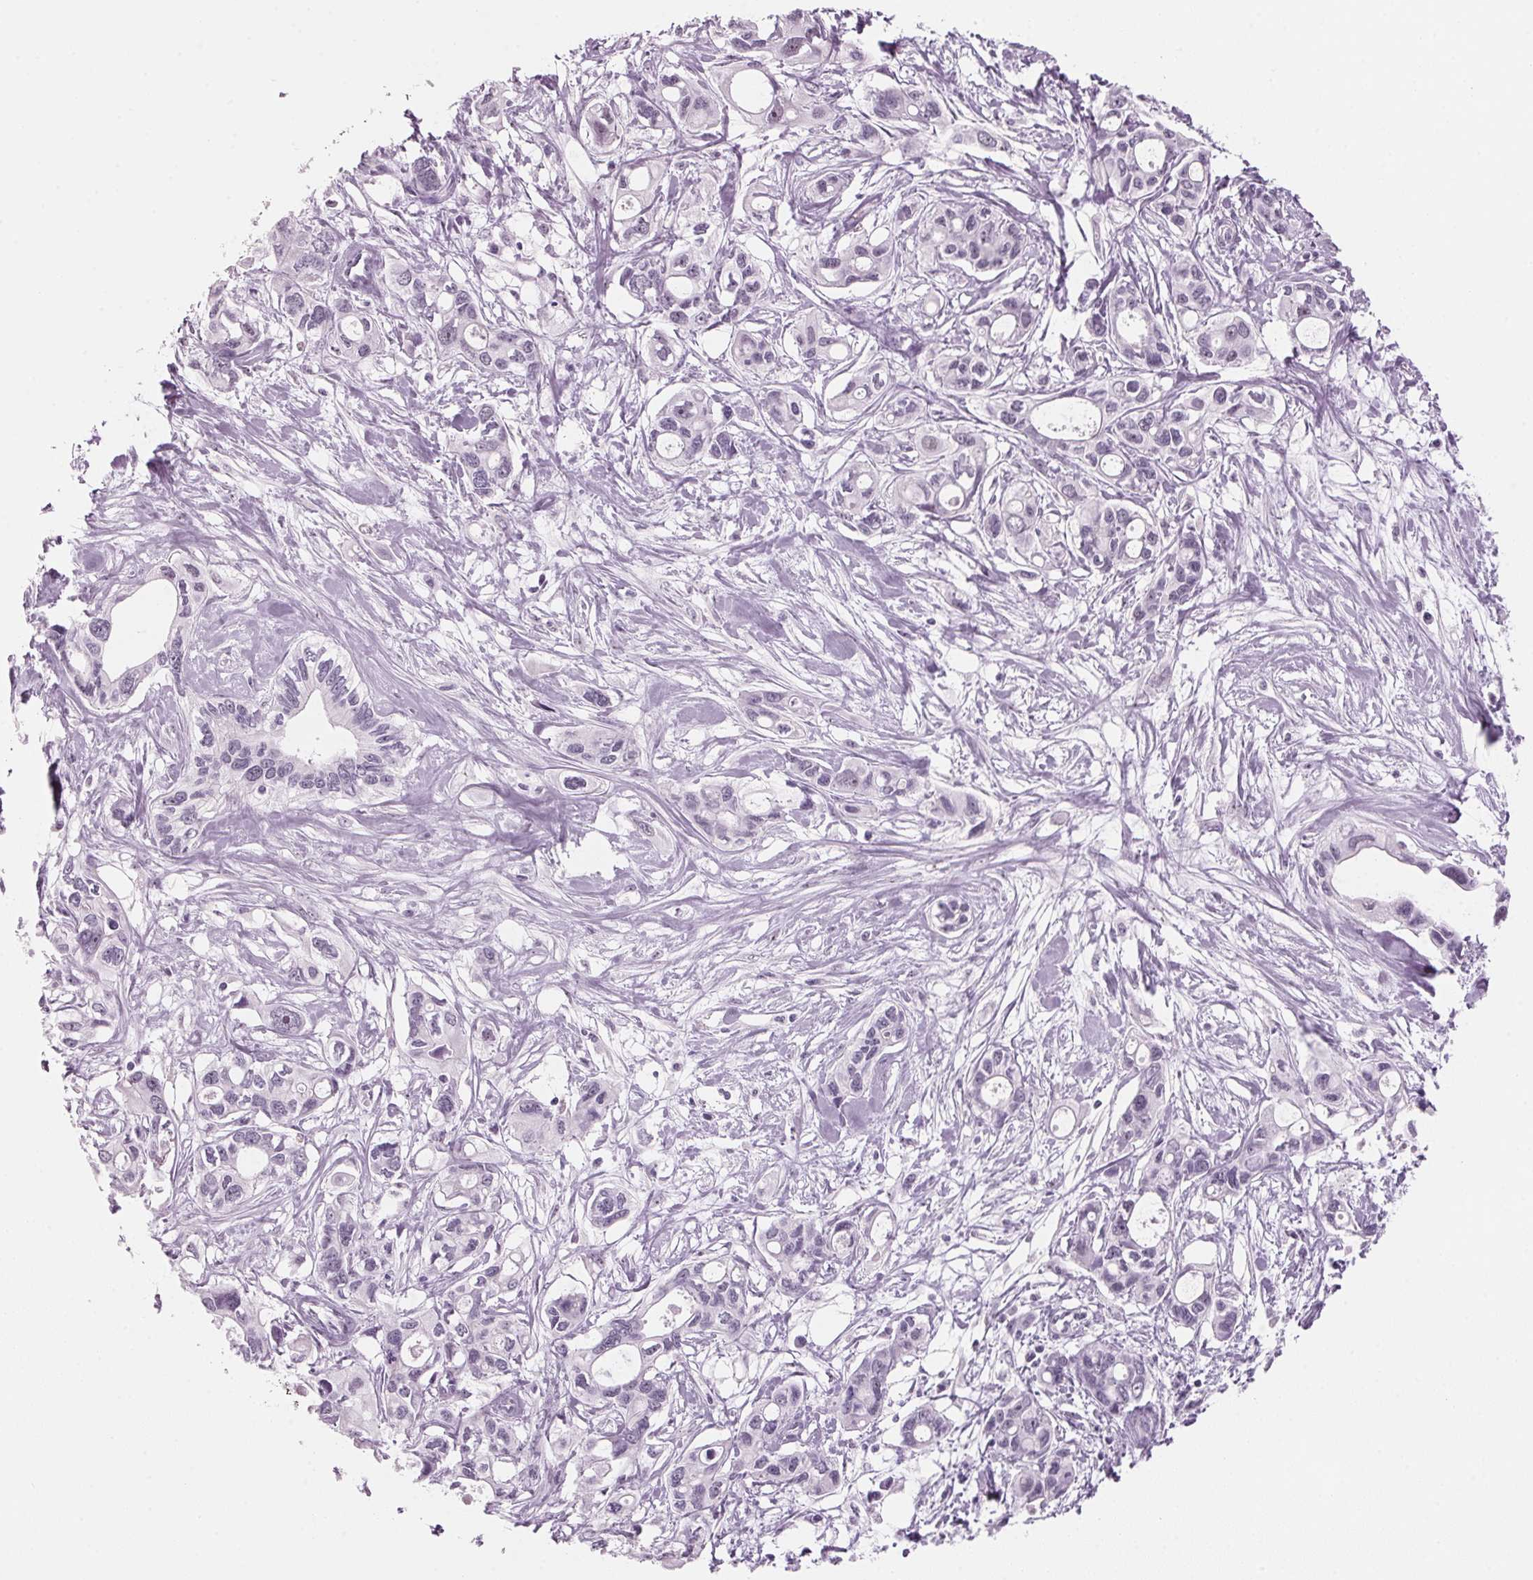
{"staining": {"intensity": "negative", "quantity": "none", "location": "none"}, "tissue": "pancreatic cancer", "cell_type": "Tumor cells", "image_type": "cancer", "snomed": [{"axis": "morphology", "description": "Adenocarcinoma, NOS"}, {"axis": "topography", "description": "Pancreas"}], "caption": "Human pancreatic adenocarcinoma stained for a protein using immunohistochemistry (IHC) exhibits no positivity in tumor cells.", "gene": "DNTTIP2", "patient": {"sex": "male", "age": 60}}